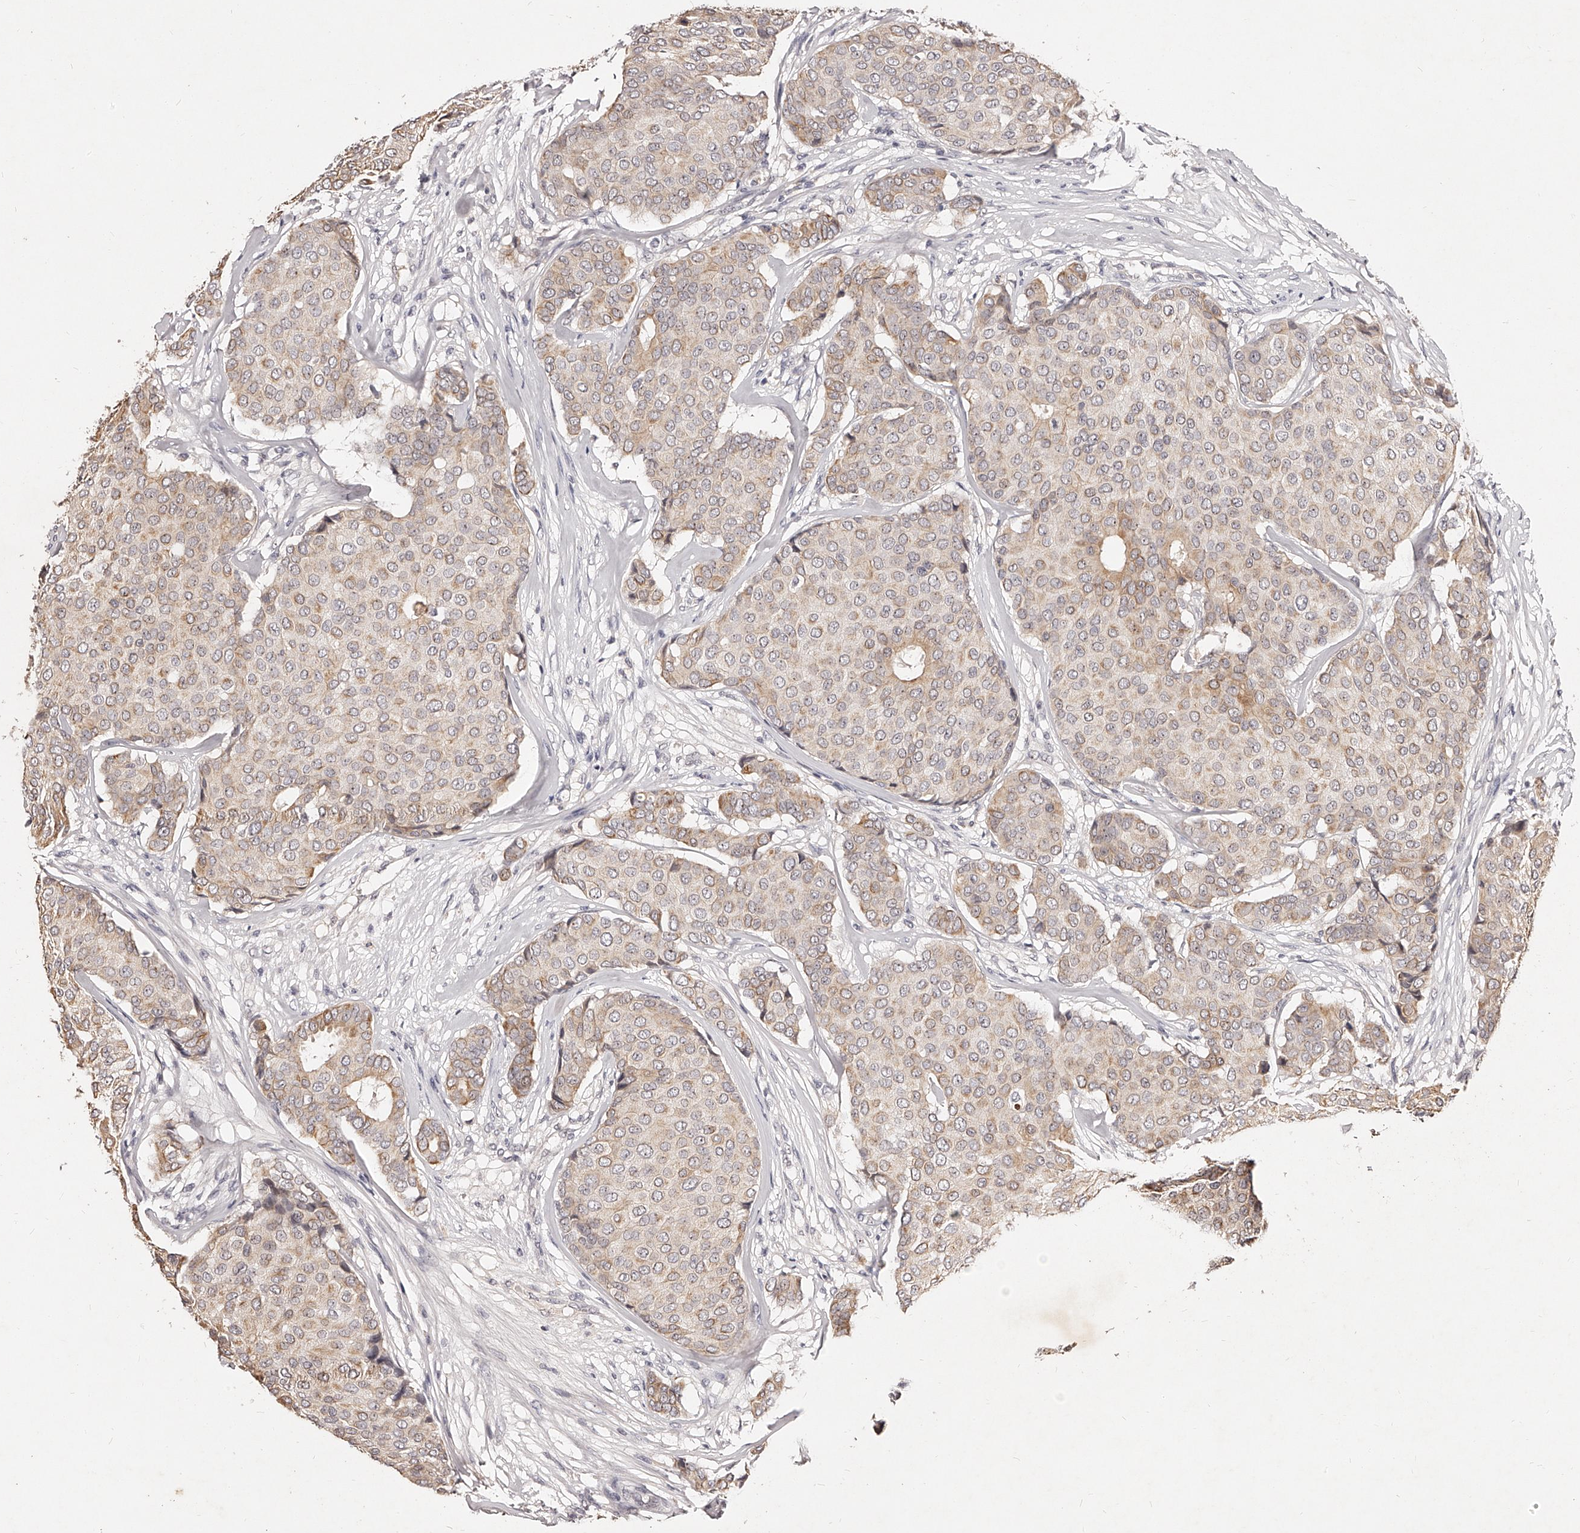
{"staining": {"intensity": "moderate", "quantity": "<25%", "location": "cytoplasmic/membranous"}, "tissue": "breast cancer", "cell_type": "Tumor cells", "image_type": "cancer", "snomed": [{"axis": "morphology", "description": "Duct carcinoma"}, {"axis": "topography", "description": "Breast"}], "caption": "Immunohistochemistry image of neoplastic tissue: breast cancer stained using immunohistochemistry exhibits low levels of moderate protein expression localized specifically in the cytoplasmic/membranous of tumor cells, appearing as a cytoplasmic/membranous brown color.", "gene": "PHACTR1", "patient": {"sex": "female", "age": 75}}